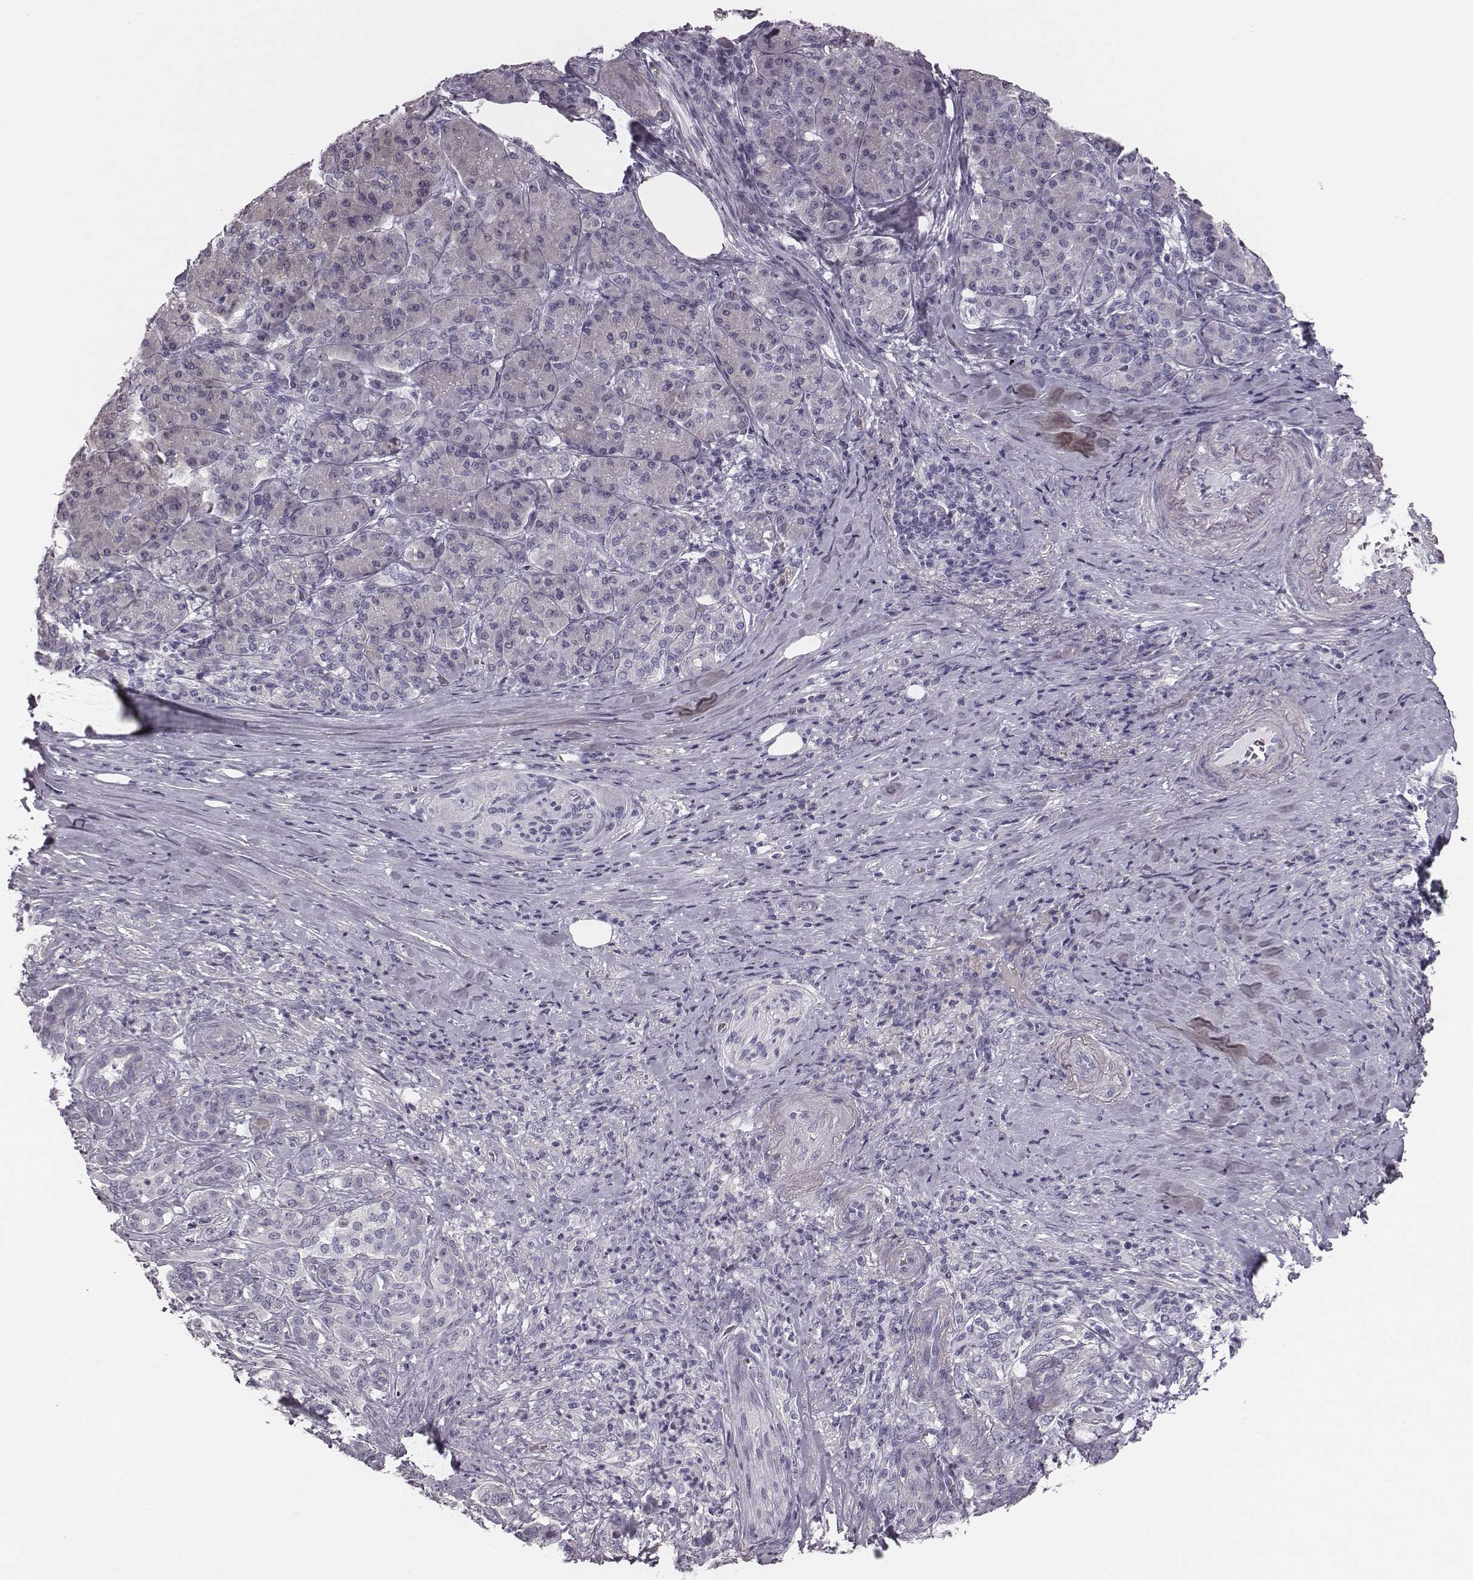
{"staining": {"intensity": "negative", "quantity": "none", "location": "none"}, "tissue": "pancreatic cancer", "cell_type": "Tumor cells", "image_type": "cancer", "snomed": [{"axis": "morphology", "description": "Normal tissue, NOS"}, {"axis": "morphology", "description": "Inflammation, NOS"}, {"axis": "morphology", "description": "Adenocarcinoma, NOS"}, {"axis": "topography", "description": "Pancreas"}], "caption": "Human pancreatic adenocarcinoma stained for a protein using immunohistochemistry reveals no expression in tumor cells.", "gene": "CRISP1", "patient": {"sex": "male", "age": 57}}